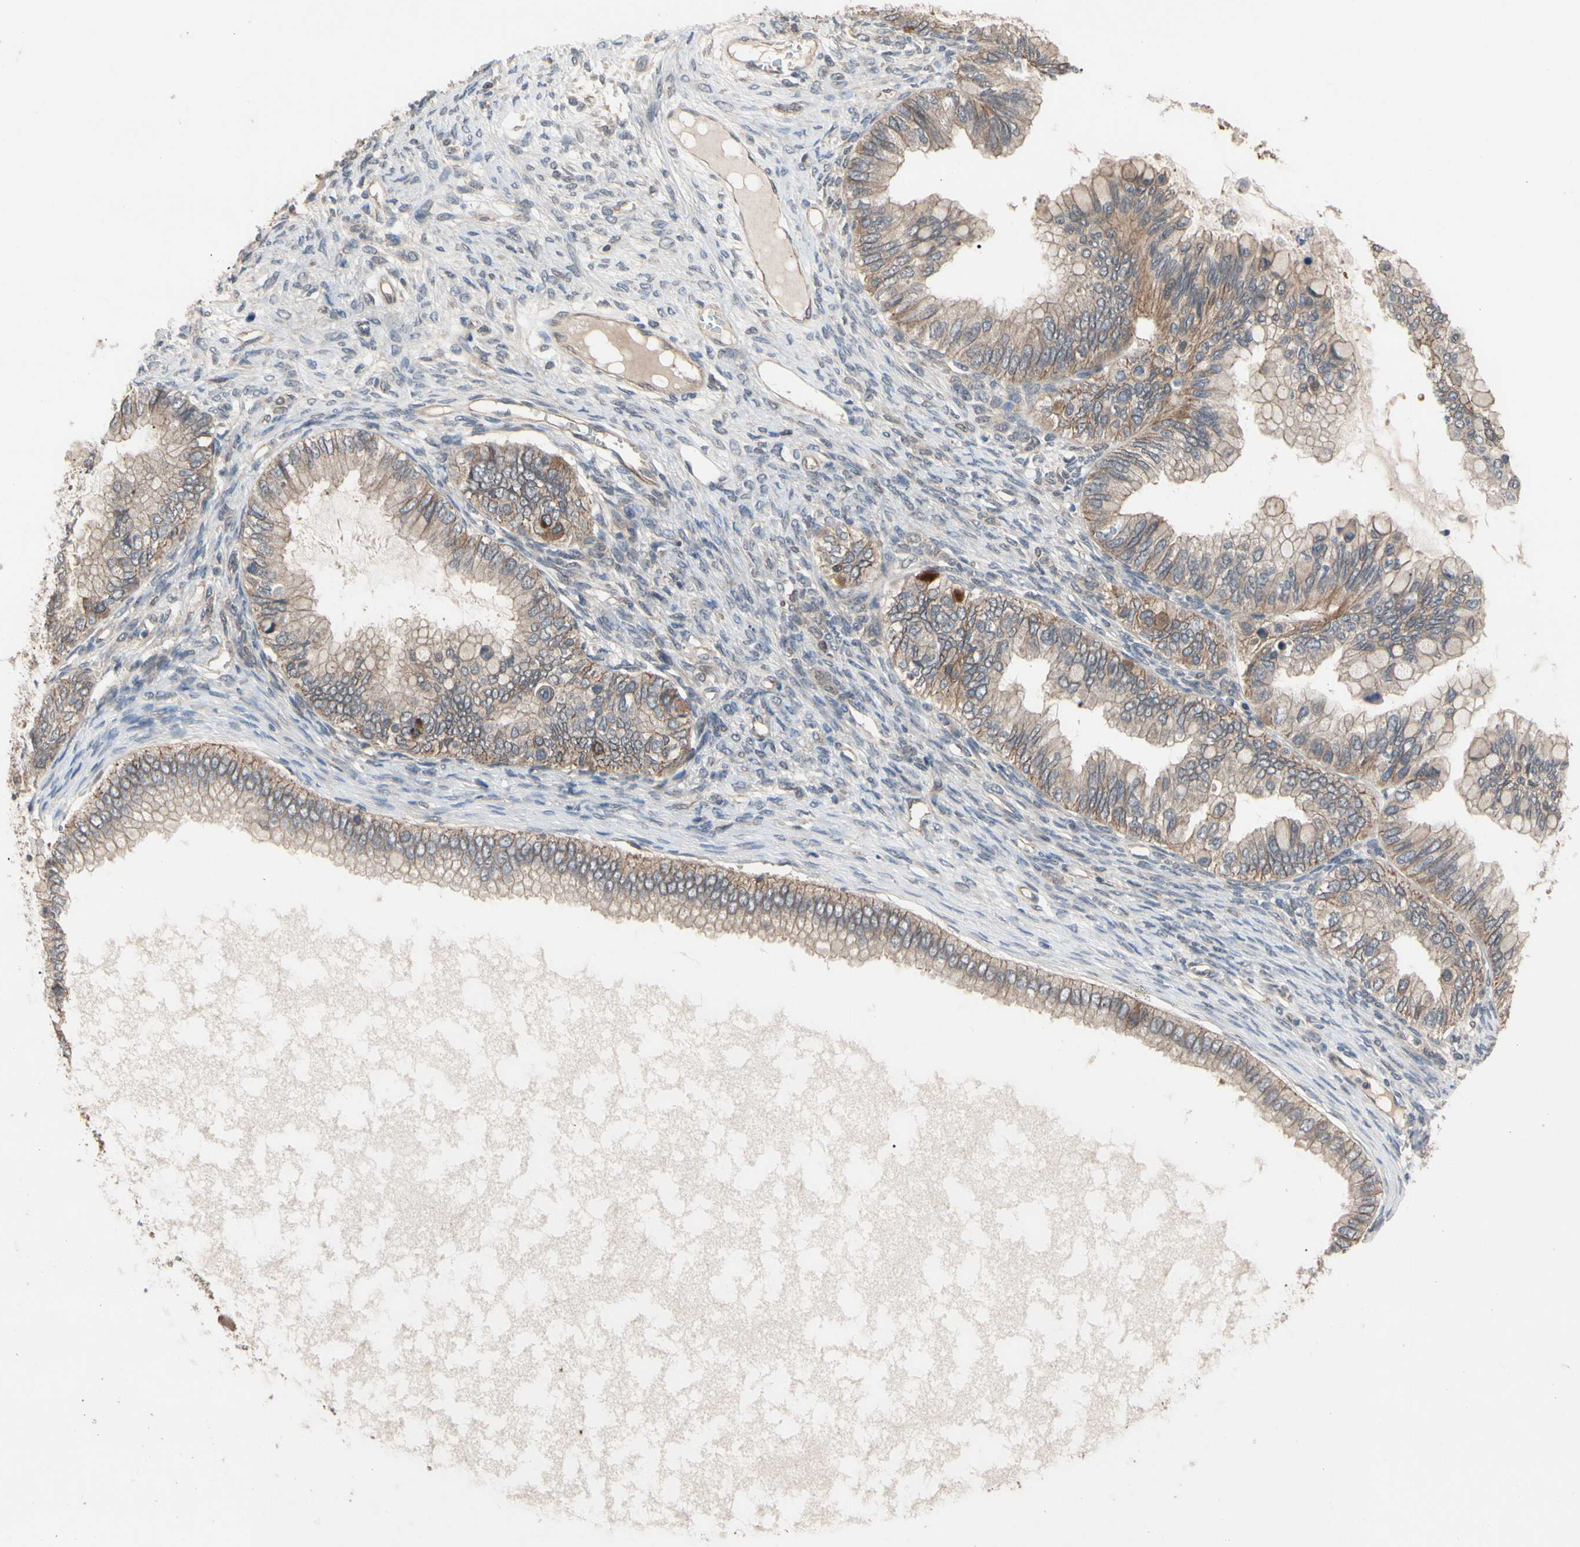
{"staining": {"intensity": "moderate", "quantity": ">75%", "location": "cytoplasmic/membranous"}, "tissue": "ovarian cancer", "cell_type": "Tumor cells", "image_type": "cancer", "snomed": [{"axis": "morphology", "description": "Cystadenocarcinoma, mucinous, NOS"}, {"axis": "topography", "description": "Ovary"}], "caption": "IHC image of human mucinous cystadenocarcinoma (ovarian) stained for a protein (brown), which displays medium levels of moderate cytoplasmic/membranous expression in approximately >75% of tumor cells.", "gene": "DPP8", "patient": {"sex": "female", "age": 80}}